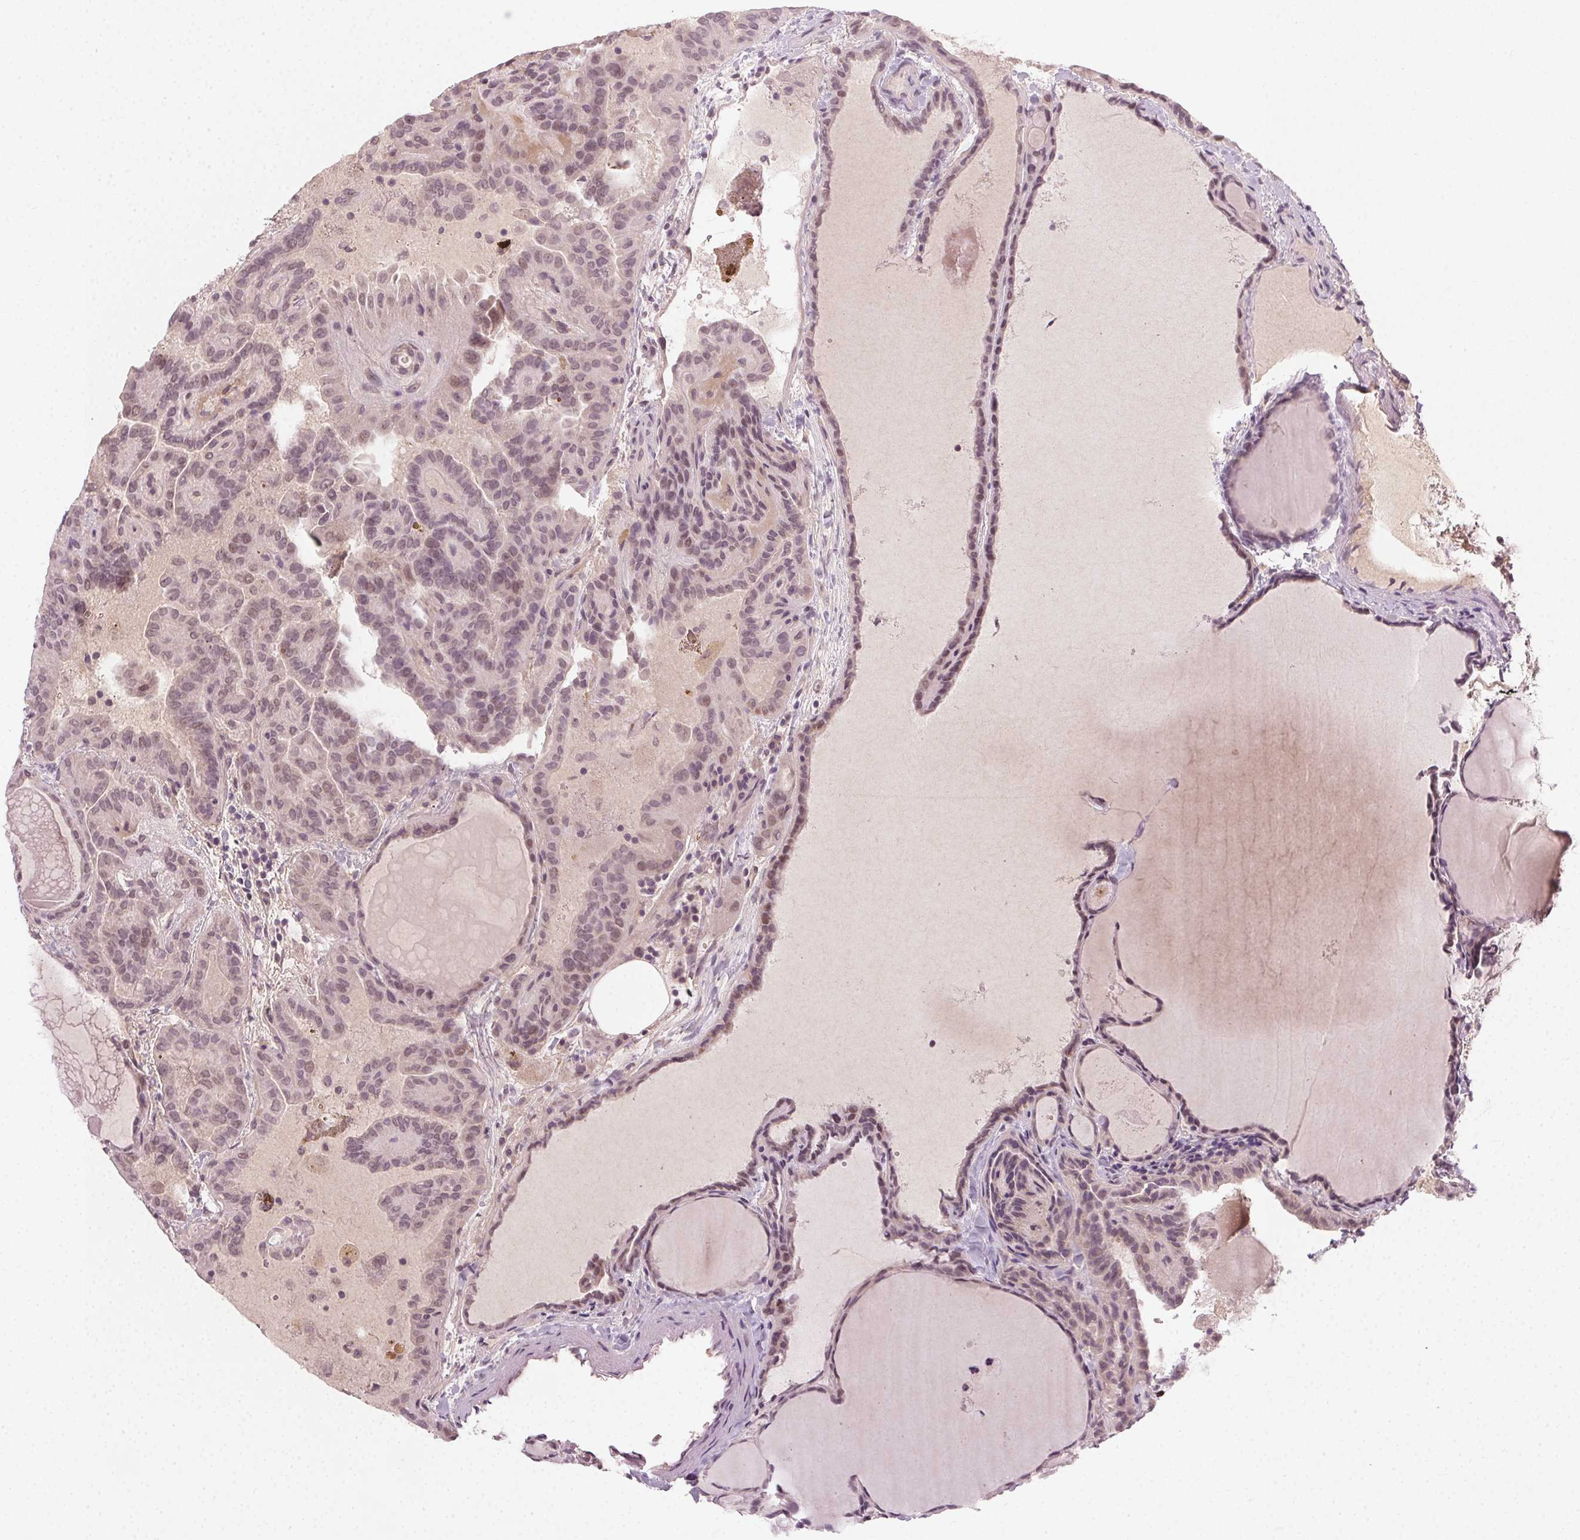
{"staining": {"intensity": "weak", "quantity": "25%-75%", "location": "nuclear"}, "tissue": "thyroid cancer", "cell_type": "Tumor cells", "image_type": "cancer", "snomed": [{"axis": "morphology", "description": "Papillary adenocarcinoma, NOS"}, {"axis": "topography", "description": "Thyroid gland"}], "caption": "Protein analysis of thyroid cancer (papillary adenocarcinoma) tissue exhibits weak nuclear expression in about 25%-75% of tumor cells.", "gene": "TUB", "patient": {"sex": "female", "age": 46}}